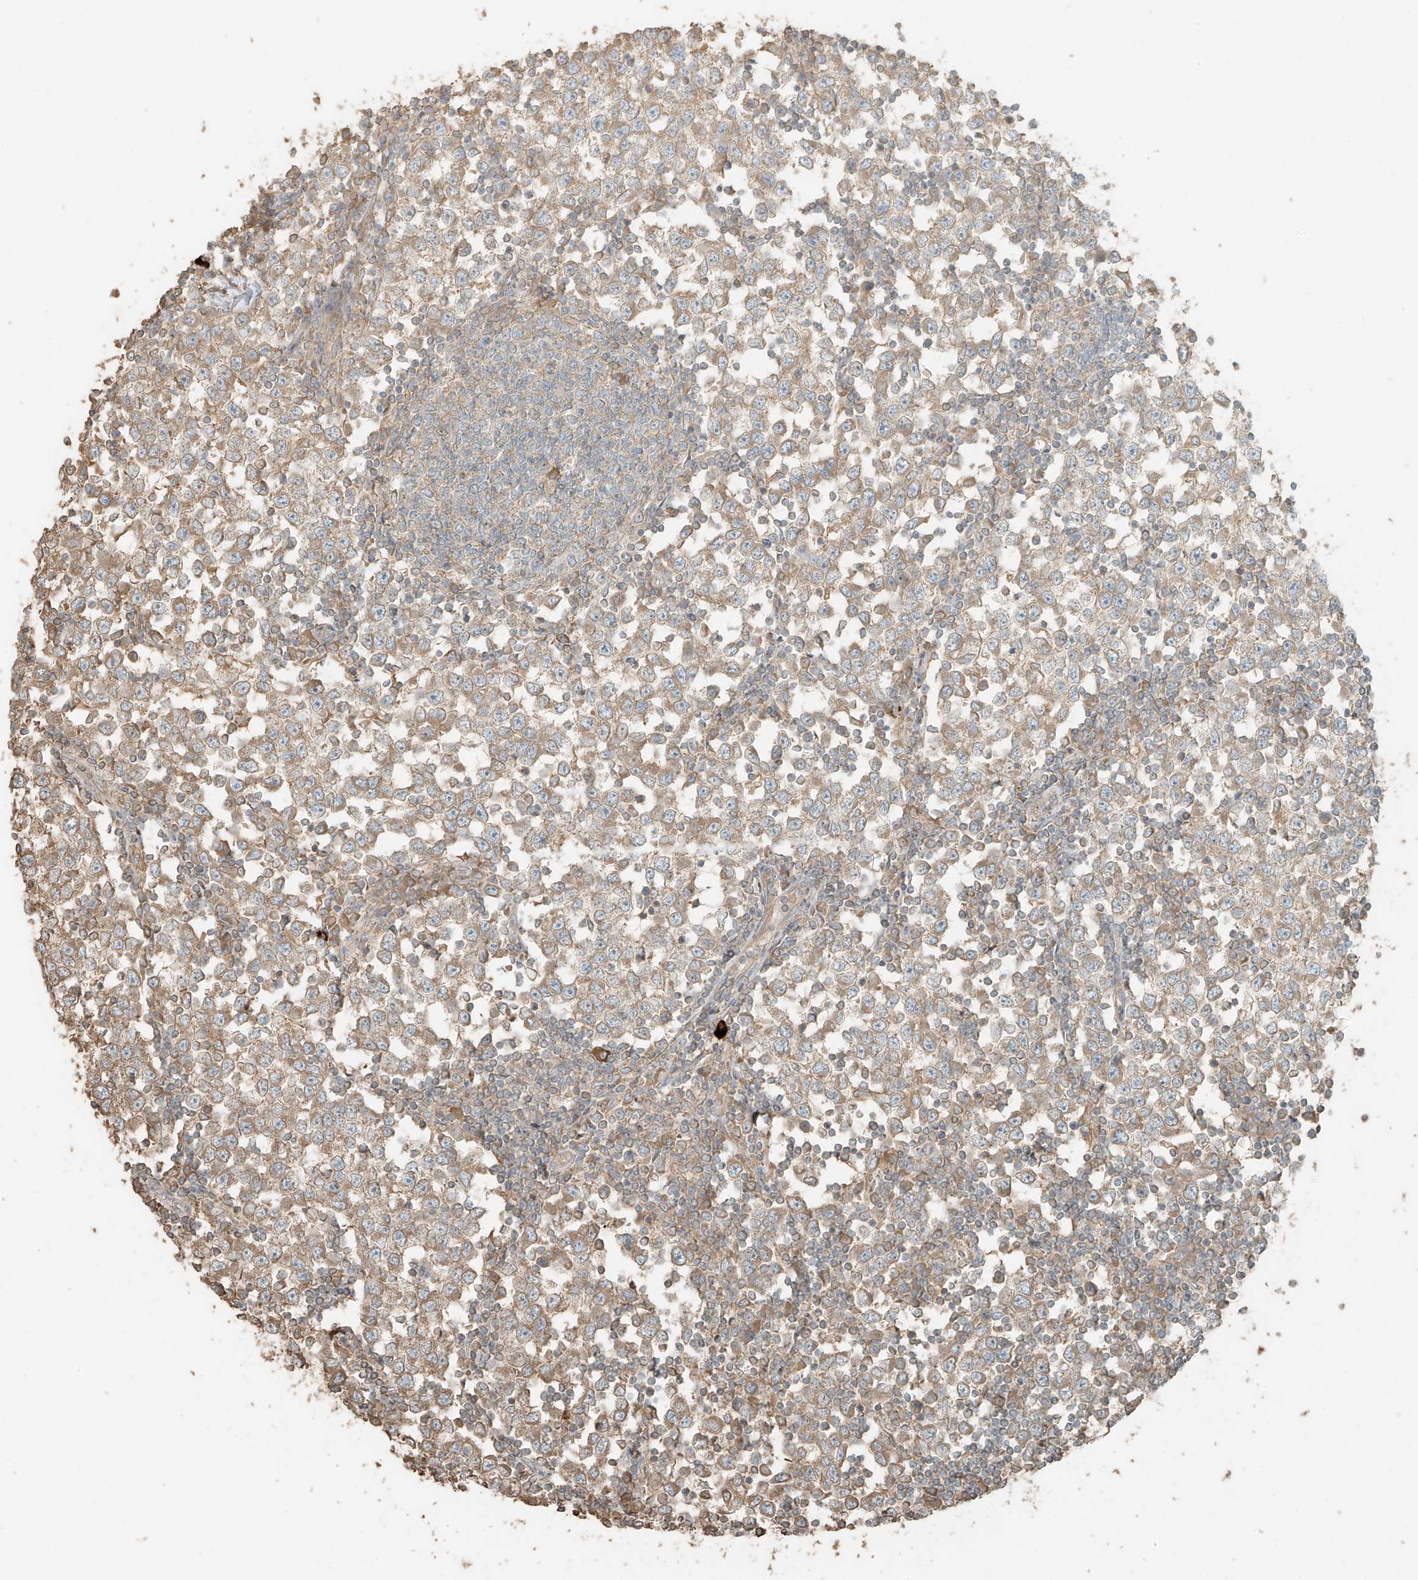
{"staining": {"intensity": "weak", "quantity": ">75%", "location": "cytoplasmic/membranous"}, "tissue": "testis cancer", "cell_type": "Tumor cells", "image_type": "cancer", "snomed": [{"axis": "morphology", "description": "Seminoma, NOS"}, {"axis": "topography", "description": "Testis"}], "caption": "Testis seminoma stained with DAB immunohistochemistry (IHC) displays low levels of weak cytoplasmic/membranous staining in approximately >75% of tumor cells. The protein of interest is stained brown, and the nuclei are stained in blue (DAB (3,3'-diaminobenzidine) IHC with brightfield microscopy, high magnification).", "gene": "RFTN2", "patient": {"sex": "male", "age": 65}}